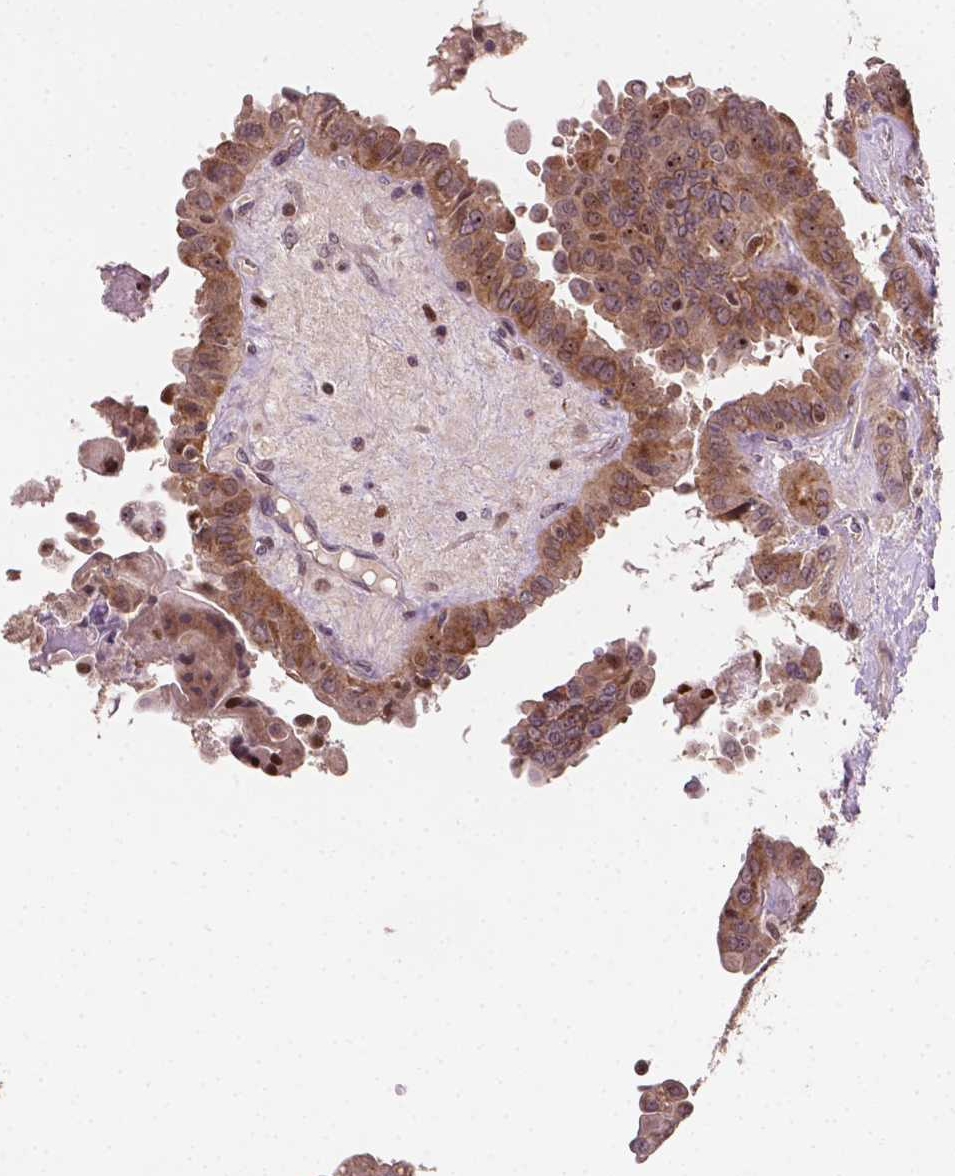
{"staining": {"intensity": "moderate", "quantity": ">75%", "location": "cytoplasmic/membranous"}, "tissue": "thyroid cancer", "cell_type": "Tumor cells", "image_type": "cancer", "snomed": [{"axis": "morphology", "description": "Papillary adenocarcinoma, NOS"}, {"axis": "topography", "description": "Thyroid gland"}], "caption": "DAB immunohistochemical staining of human thyroid cancer (papillary adenocarcinoma) shows moderate cytoplasmic/membranous protein expression in approximately >75% of tumor cells. Ihc stains the protein of interest in brown and the nuclei are stained blue.", "gene": "DUSP16", "patient": {"sex": "female", "age": 37}}